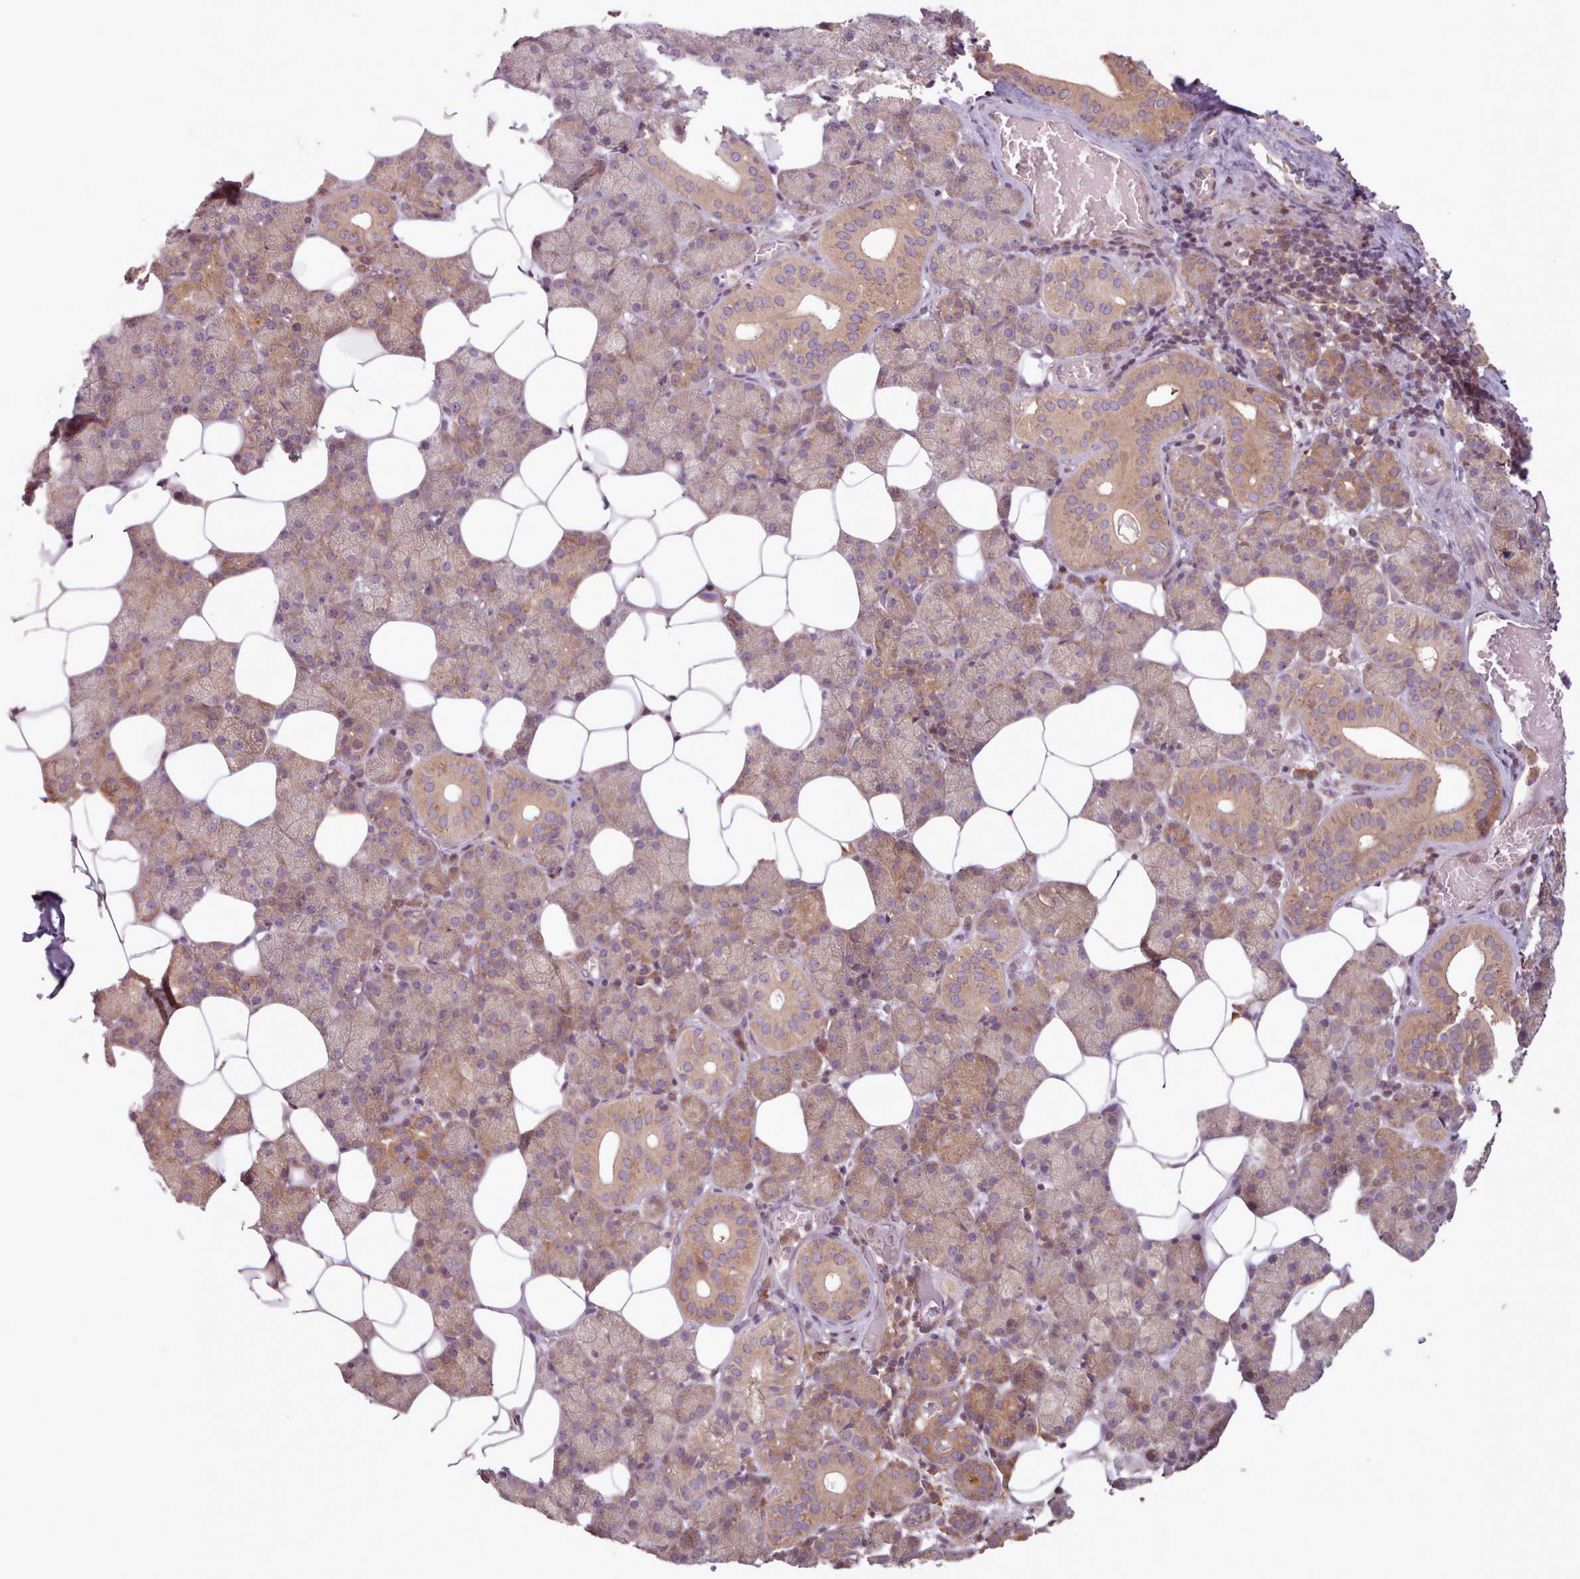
{"staining": {"intensity": "moderate", "quantity": ">75%", "location": "cytoplasmic/membranous"}, "tissue": "salivary gland", "cell_type": "Glandular cells", "image_type": "normal", "snomed": [{"axis": "morphology", "description": "Normal tissue, NOS"}, {"axis": "topography", "description": "Salivary gland"}], "caption": "Immunohistochemistry (IHC) photomicrograph of benign salivary gland: human salivary gland stained using immunohistochemistry demonstrates medium levels of moderate protein expression localized specifically in the cytoplasmic/membranous of glandular cells, appearing as a cytoplasmic/membranous brown color.", "gene": "WASHC2A", "patient": {"sex": "female", "age": 33}}